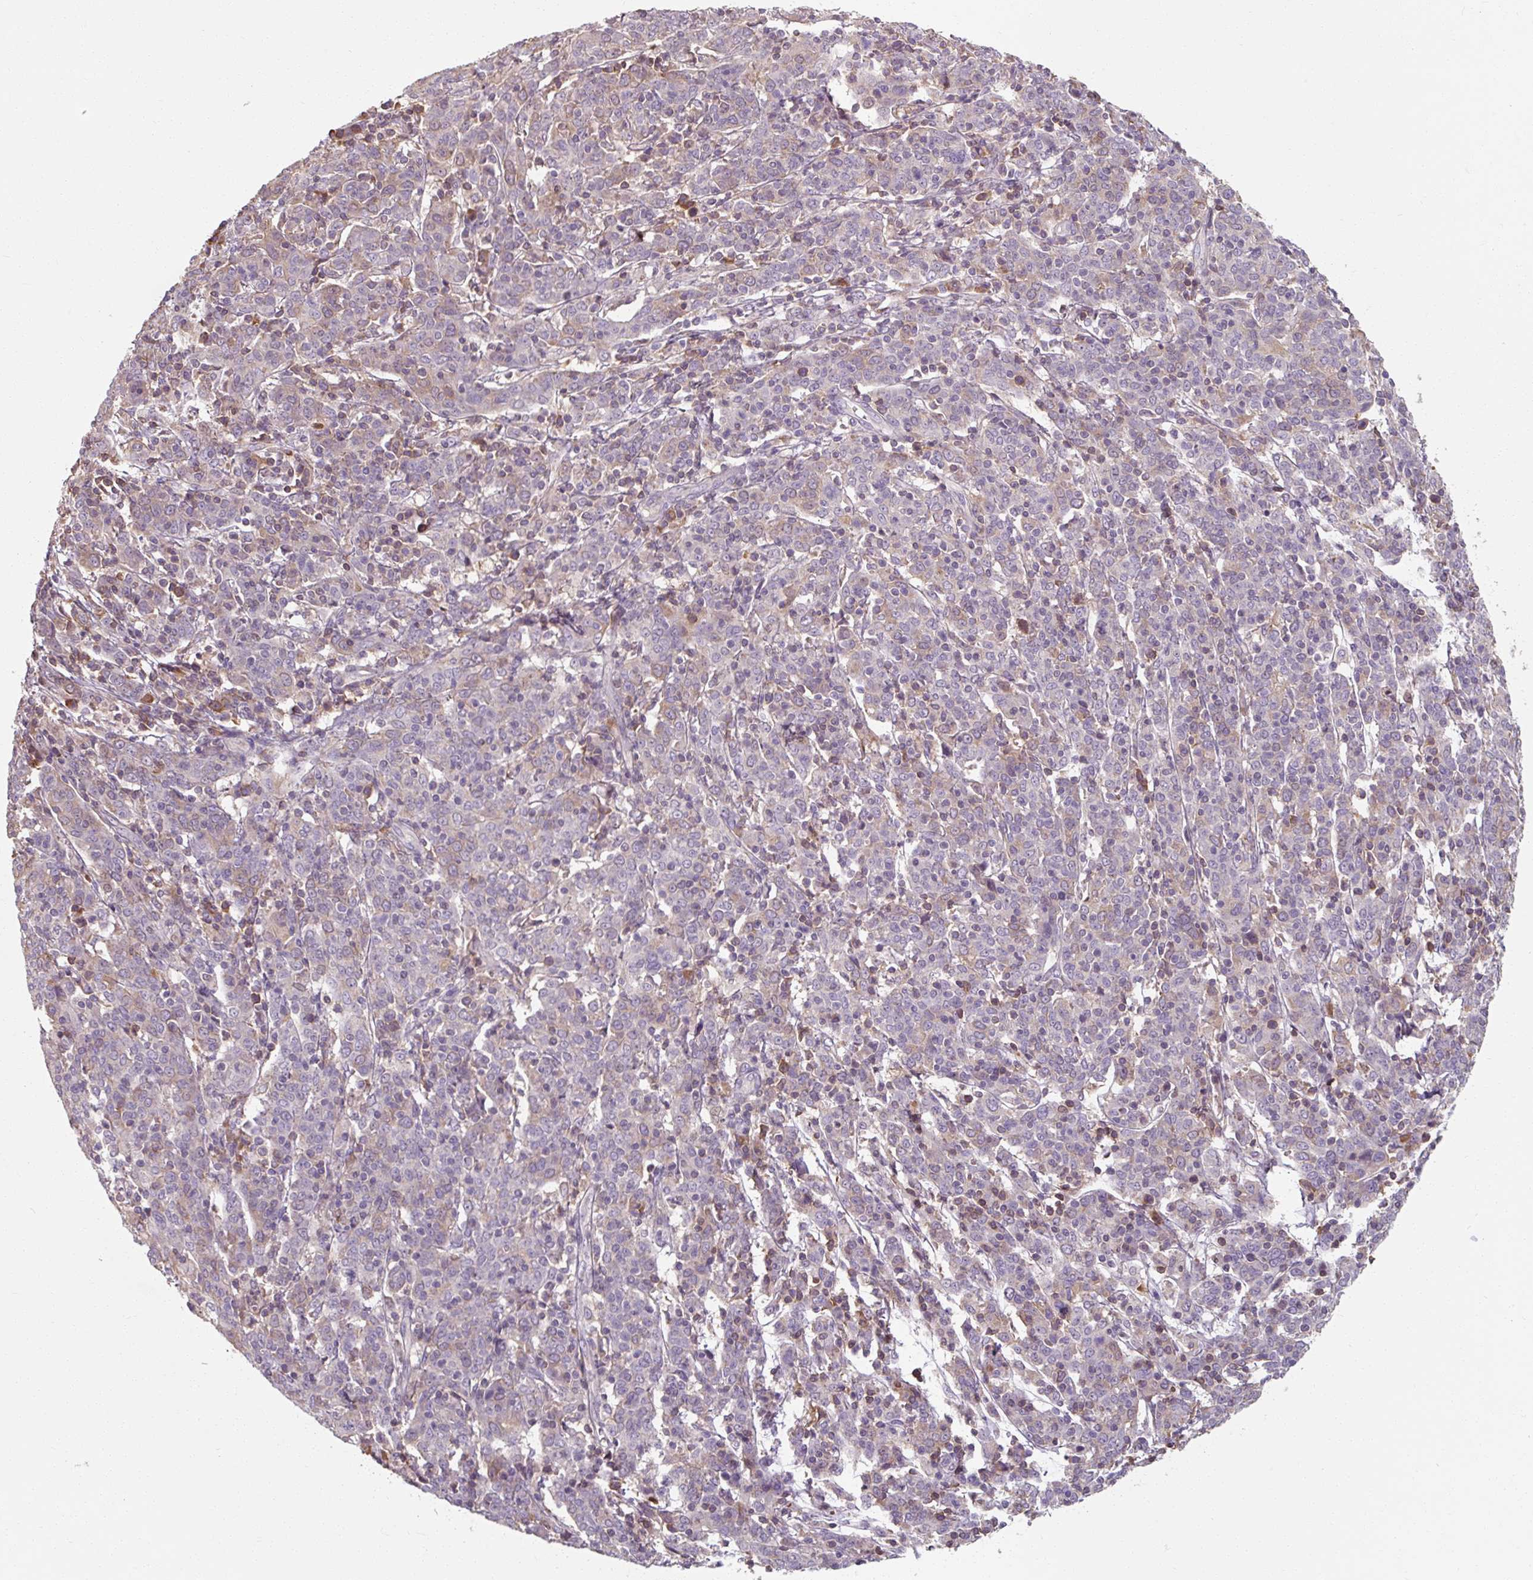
{"staining": {"intensity": "weak", "quantity": "<25%", "location": "cytoplasmic/membranous"}, "tissue": "cervical cancer", "cell_type": "Tumor cells", "image_type": "cancer", "snomed": [{"axis": "morphology", "description": "Squamous cell carcinoma, NOS"}, {"axis": "topography", "description": "Cervix"}], "caption": "Protein analysis of cervical squamous cell carcinoma reveals no significant positivity in tumor cells.", "gene": "TSEN54", "patient": {"sex": "female", "age": 67}}